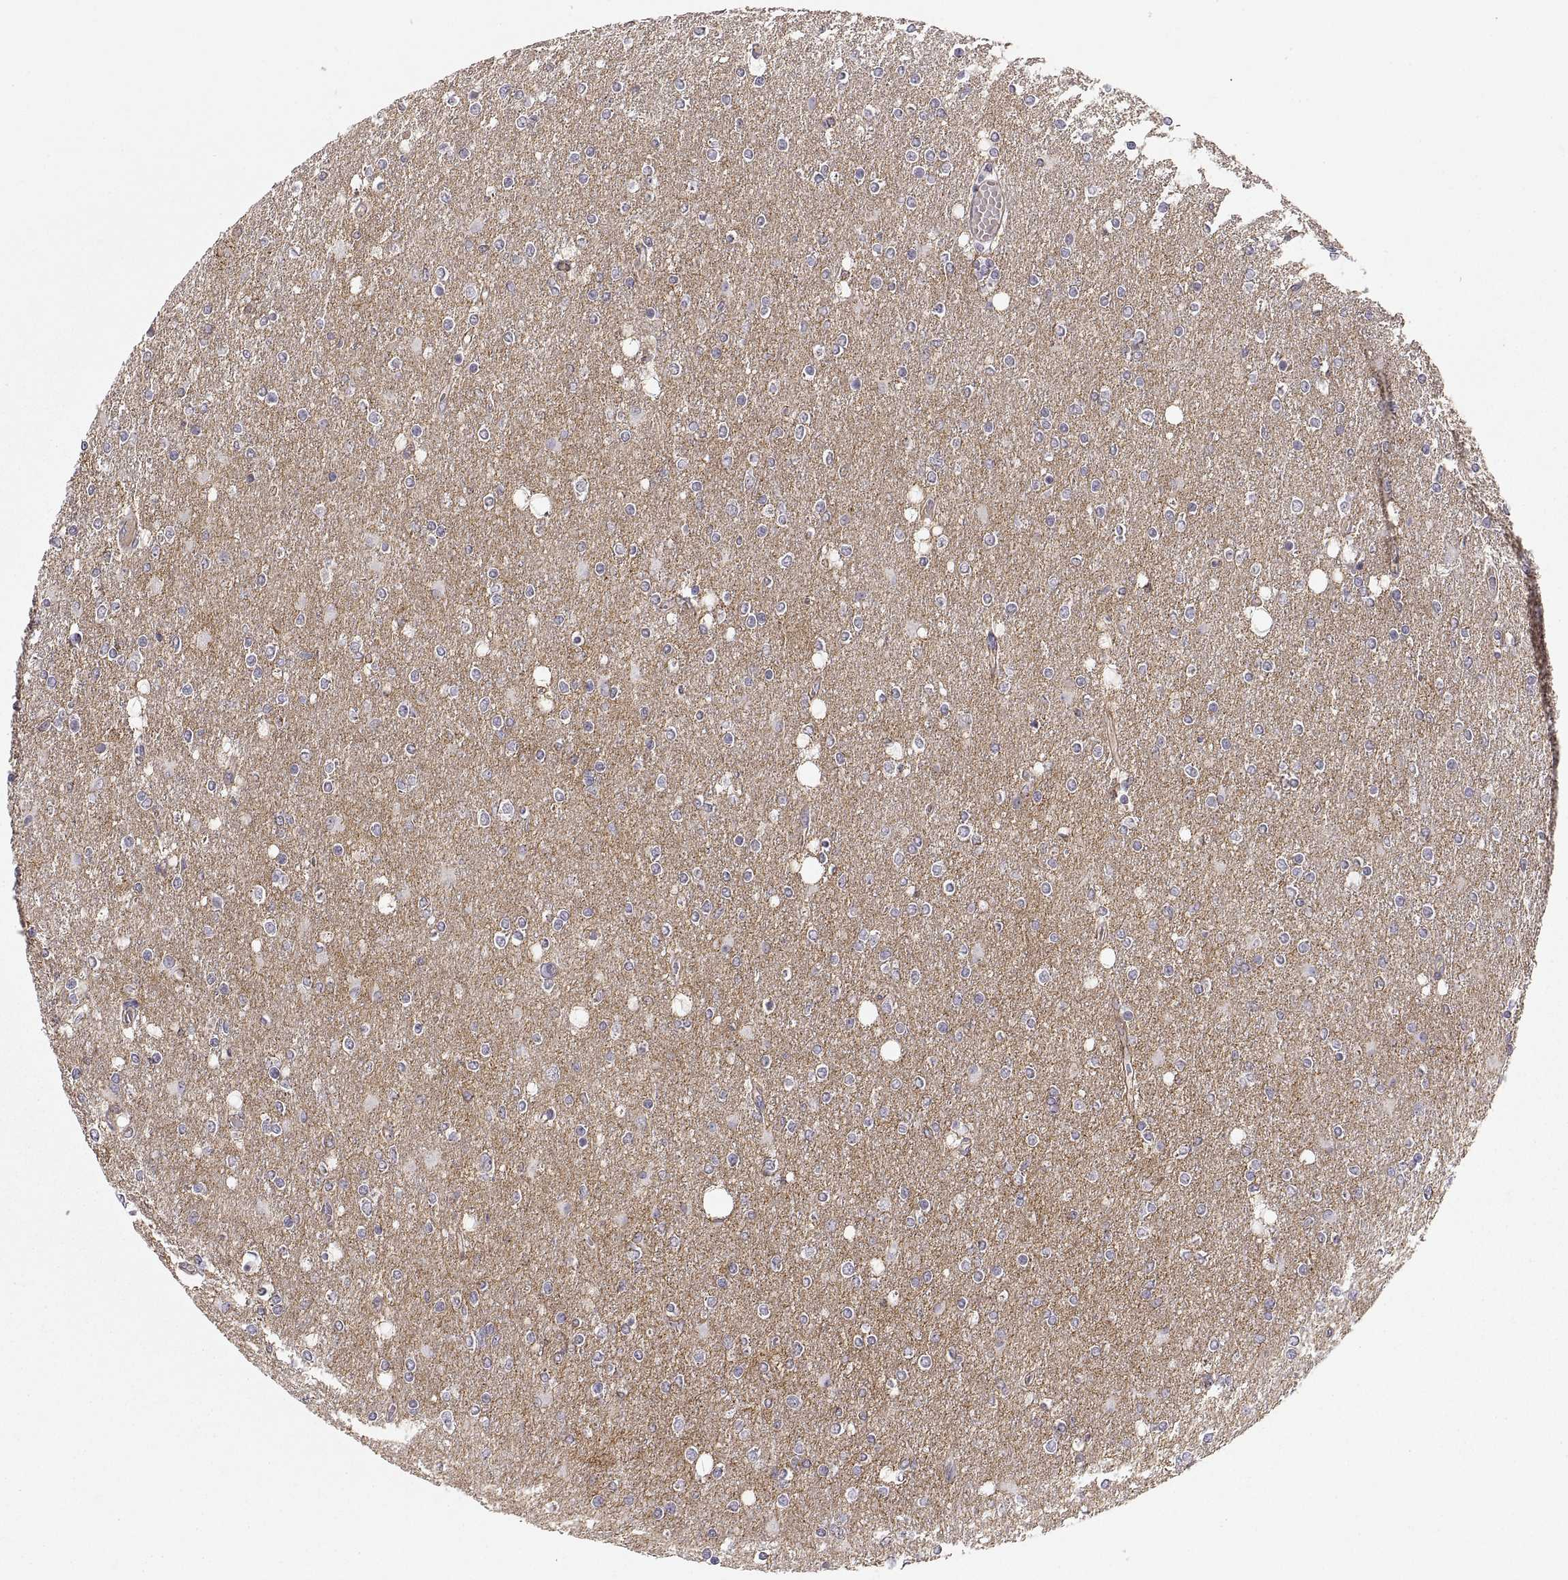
{"staining": {"intensity": "negative", "quantity": "none", "location": "none"}, "tissue": "glioma", "cell_type": "Tumor cells", "image_type": "cancer", "snomed": [{"axis": "morphology", "description": "Glioma, malignant, High grade"}, {"axis": "topography", "description": "Cerebral cortex"}], "caption": "Immunohistochemistry micrograph of neoplastic tissue: human glioma stained with DAB (3,3'-diaminobenzidine) reveals no significant protein expression in tumor cells.", "gene": "CDH2", "patient": {"sex": "male", "age": 70}}